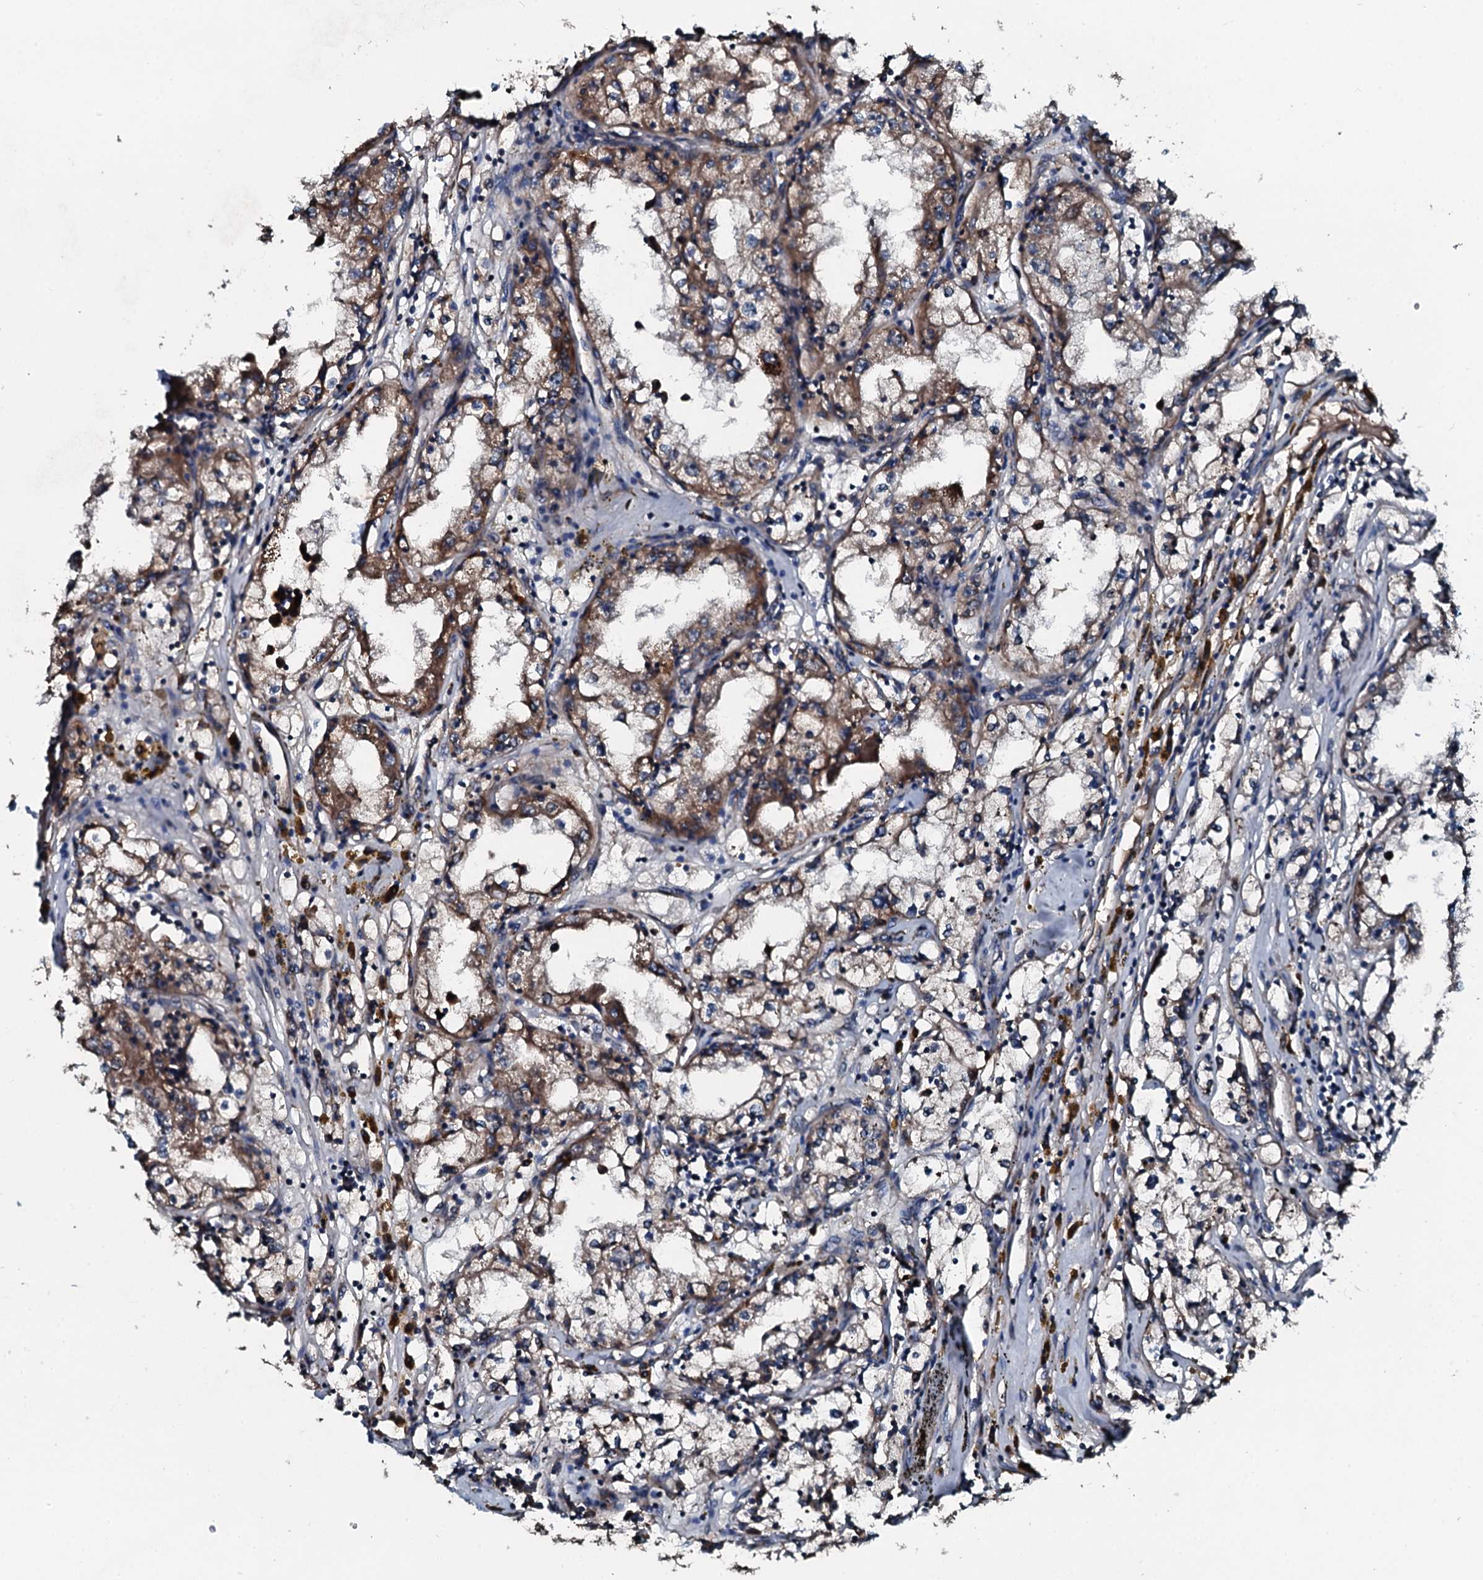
{"staining": {"intensity": "moderate", "quantity": ">75%", "location": "cytoplasmic/membranous"}, "tissue": "renal cancer", "cell_type": "Tumor cells", "image_type": "cancer", "snomed": [{"axis": "morphology", "description": "Adenocarcinoma, NOS"}, {"axis": "topography", "description": "Kidney"}], "caption": "A micrograph of human renal cancer (adenocarcinoma) stained for a protein displays moderate cytoplasmic/membranous brown staining in tumor cells.", "gene": "ACSS3", "patient": {"sex": "male", "age": 56}}